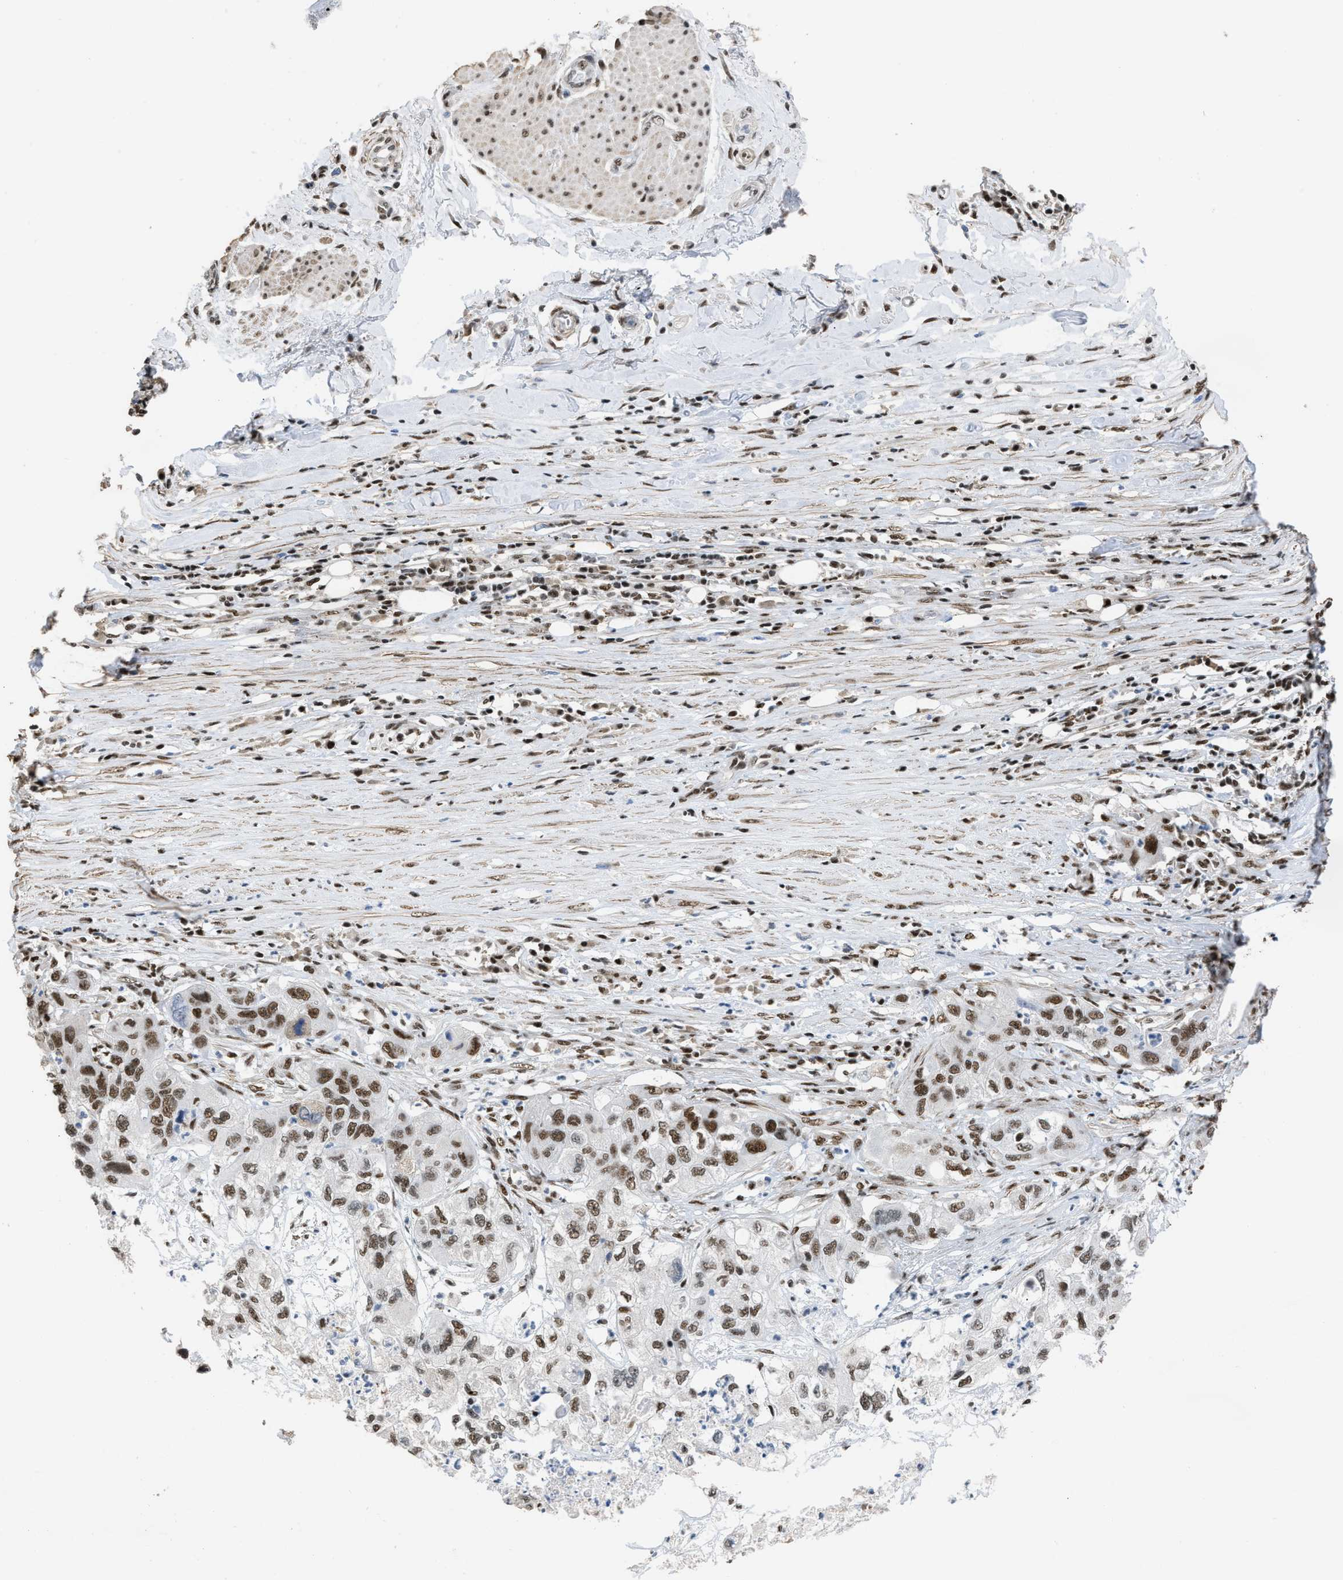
{"staining": {"intensity": "strong", "quantity": ">75%", "location": "nuclear"}, "tissue": "pancreatic cancer", "cell_type": "Tumor cells", "image_type": "cancer", "snomed": [{"axis": "morphology", "description": "Adenocarcinoma, NOS"}, {"axis": "topography", "description": "Pancreas"}], "caption": "Approximately >75% of tumor cells in pancreatic adenocarcinoma demonstrate strong nuclear protein expression as visualized by brown immunohistochemical staining.", "gene": "SCAF4", "patient": {"sex": "female", "age": 78}}